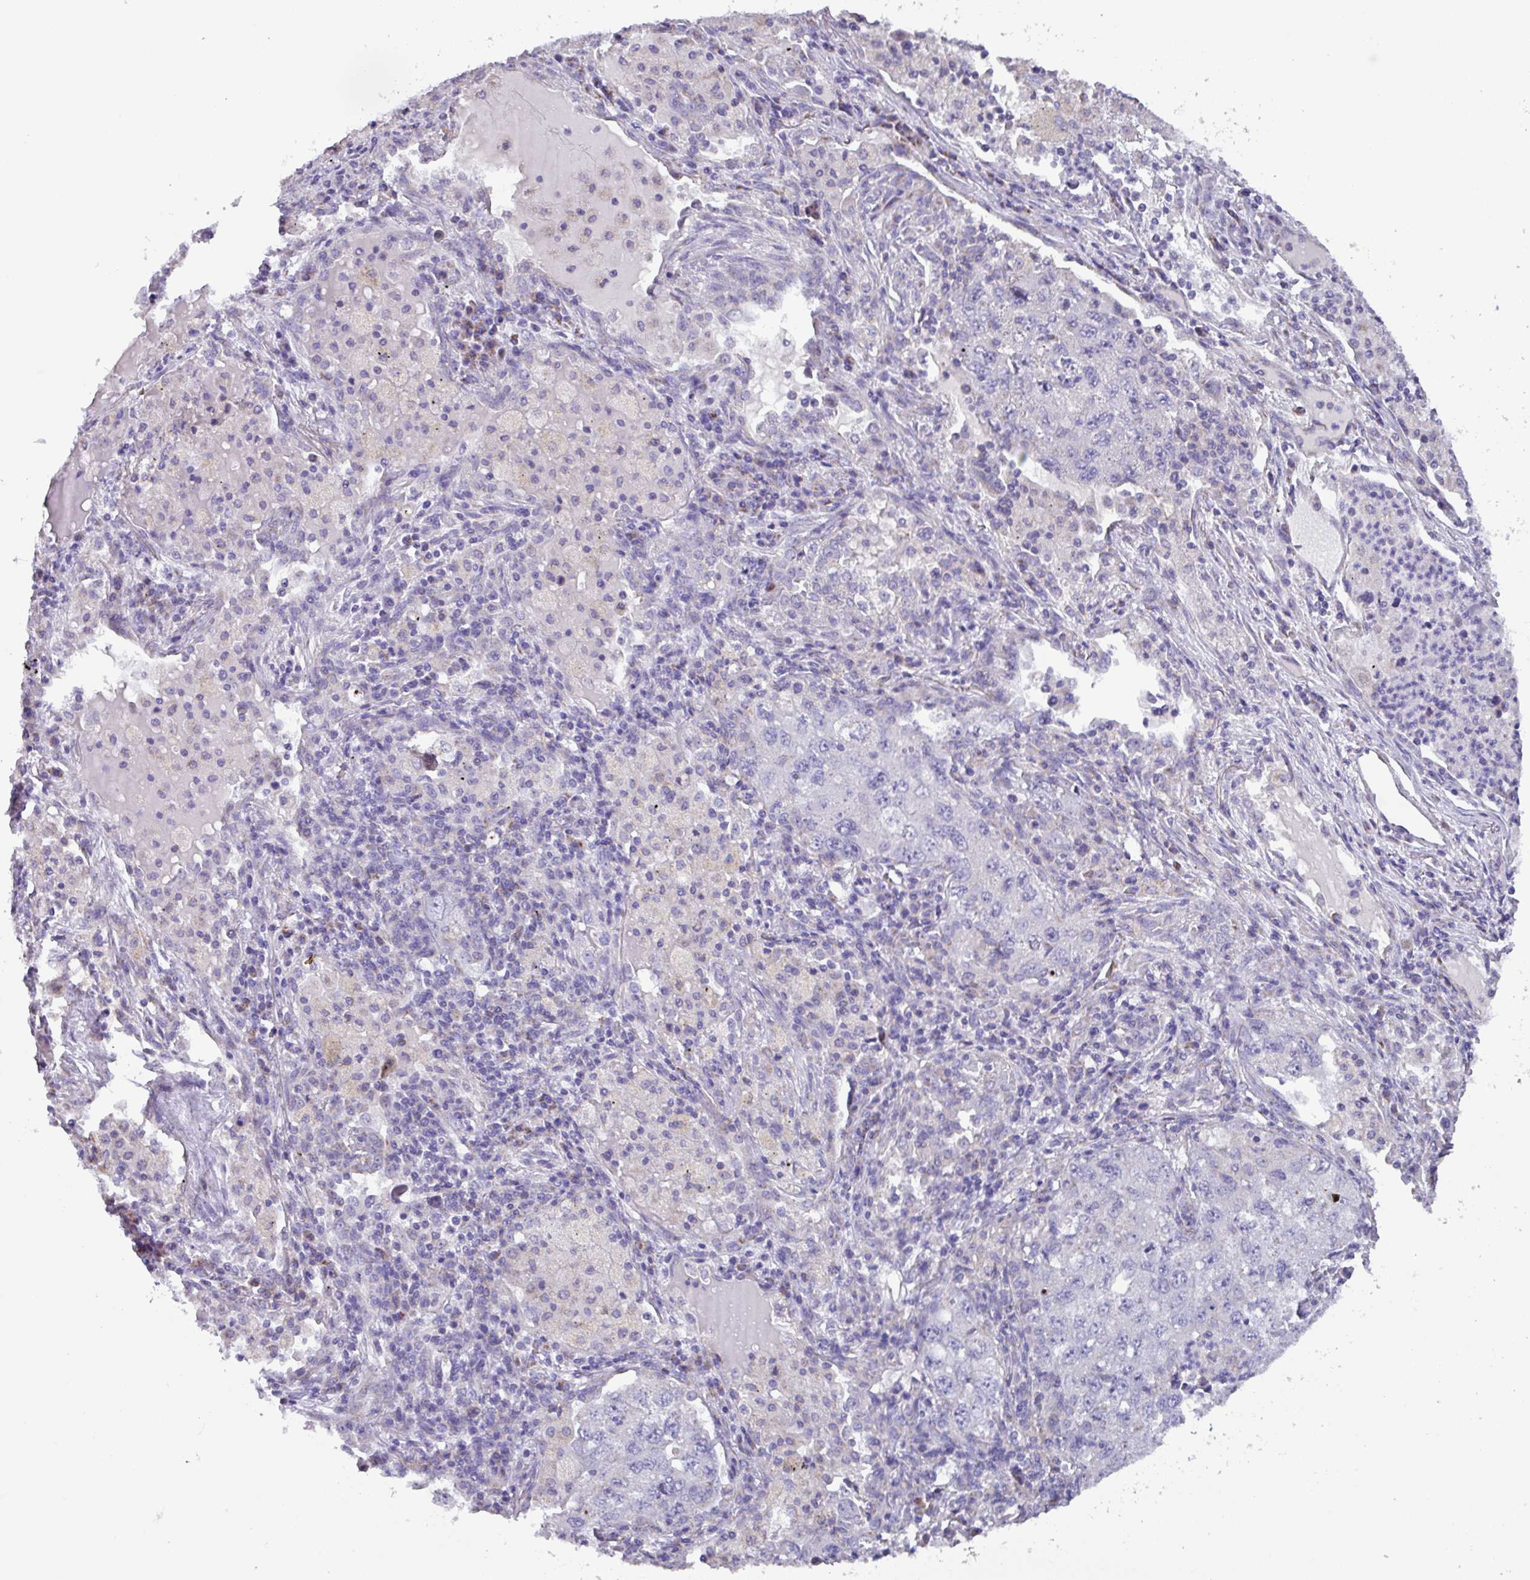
{"staining": {"intensity": "negative", "quantity": "none", "location": "none"}, "tissue": "lung cancer", "cell_type": "Tumor cells", "image_type": "cancer", "snomed": [{"axis": "morphology", "description": "Adenocarcinoma, NOS"}, {"axis": "topography", "description": "Lung"}], "caption": "Lung cancer was stained to show a protein in brown. There is no significant positivity in tumor cells.", "gene": "MT-ND4", "patient": {"sex": "female", "age": 57}}